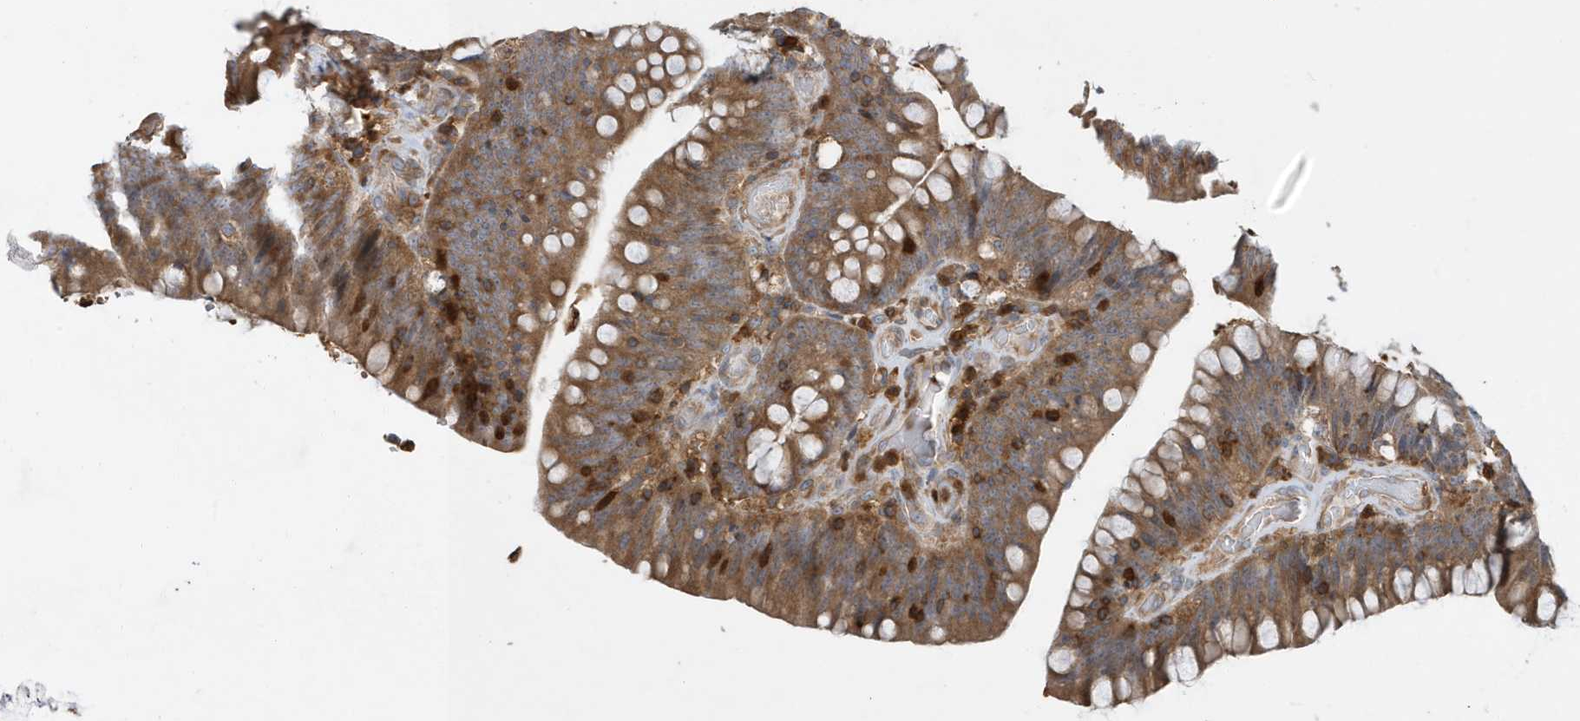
{"staining": {"intensity": "moderate", "quantity": ">75%", "location": "cytoplasmic/membranous"}, "tissue": "colorectal cancer", "cell_type": "Tumor cells", "image_type": "cancer", "snomed": [{"axis": "morphology", "description": "Normal tissue, NOS"}, {"axis": "topography", "description": "Colon"}], "caption": "A brown stain shows moderate cytoplasmic/membranous staining of a protein in human colorectal cancer tumor cells.", "gene": "LAPTM4A", "patient": {"sex": "female", "age": 82}}